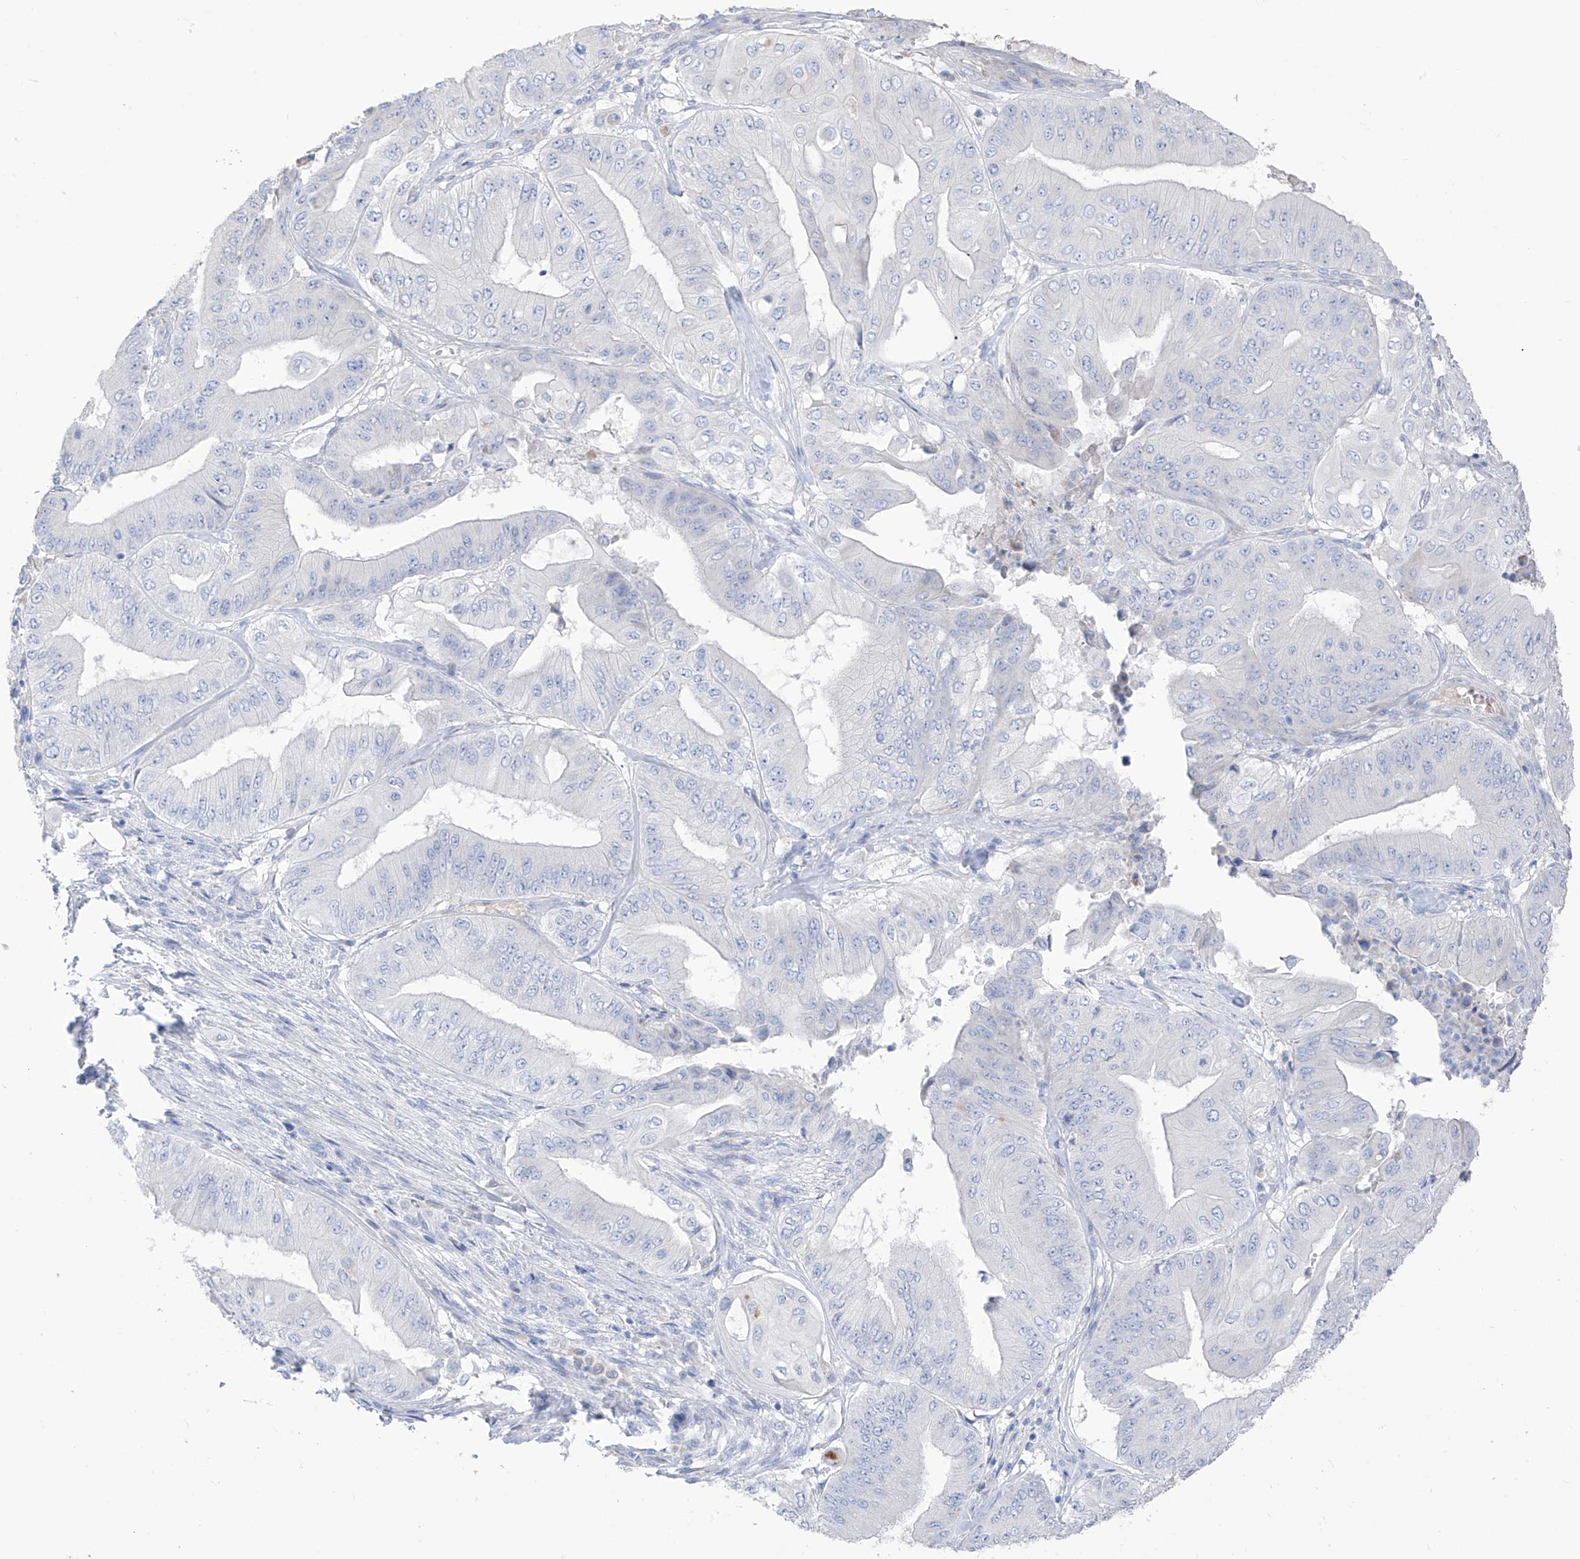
{"staining": {"intensity": "negative", "quantity": "none", "location": "none"}, "tissue": "pancreatic cancer", "cell_type": "Tumor cells", "image_type": "cancer", "snomed": [{"axis": "morphology", "description": "Adenocarcinoma, NOS"}, {"axis": "topography", "description": "Pancreas"}], "caption": "Pancreatic adenocarcinoma was stained to show a protein in brown. There is no significant positivity in tumor cells.", "gene": "ASPRV1", "patient": {"sex": "female", "age": 77}}